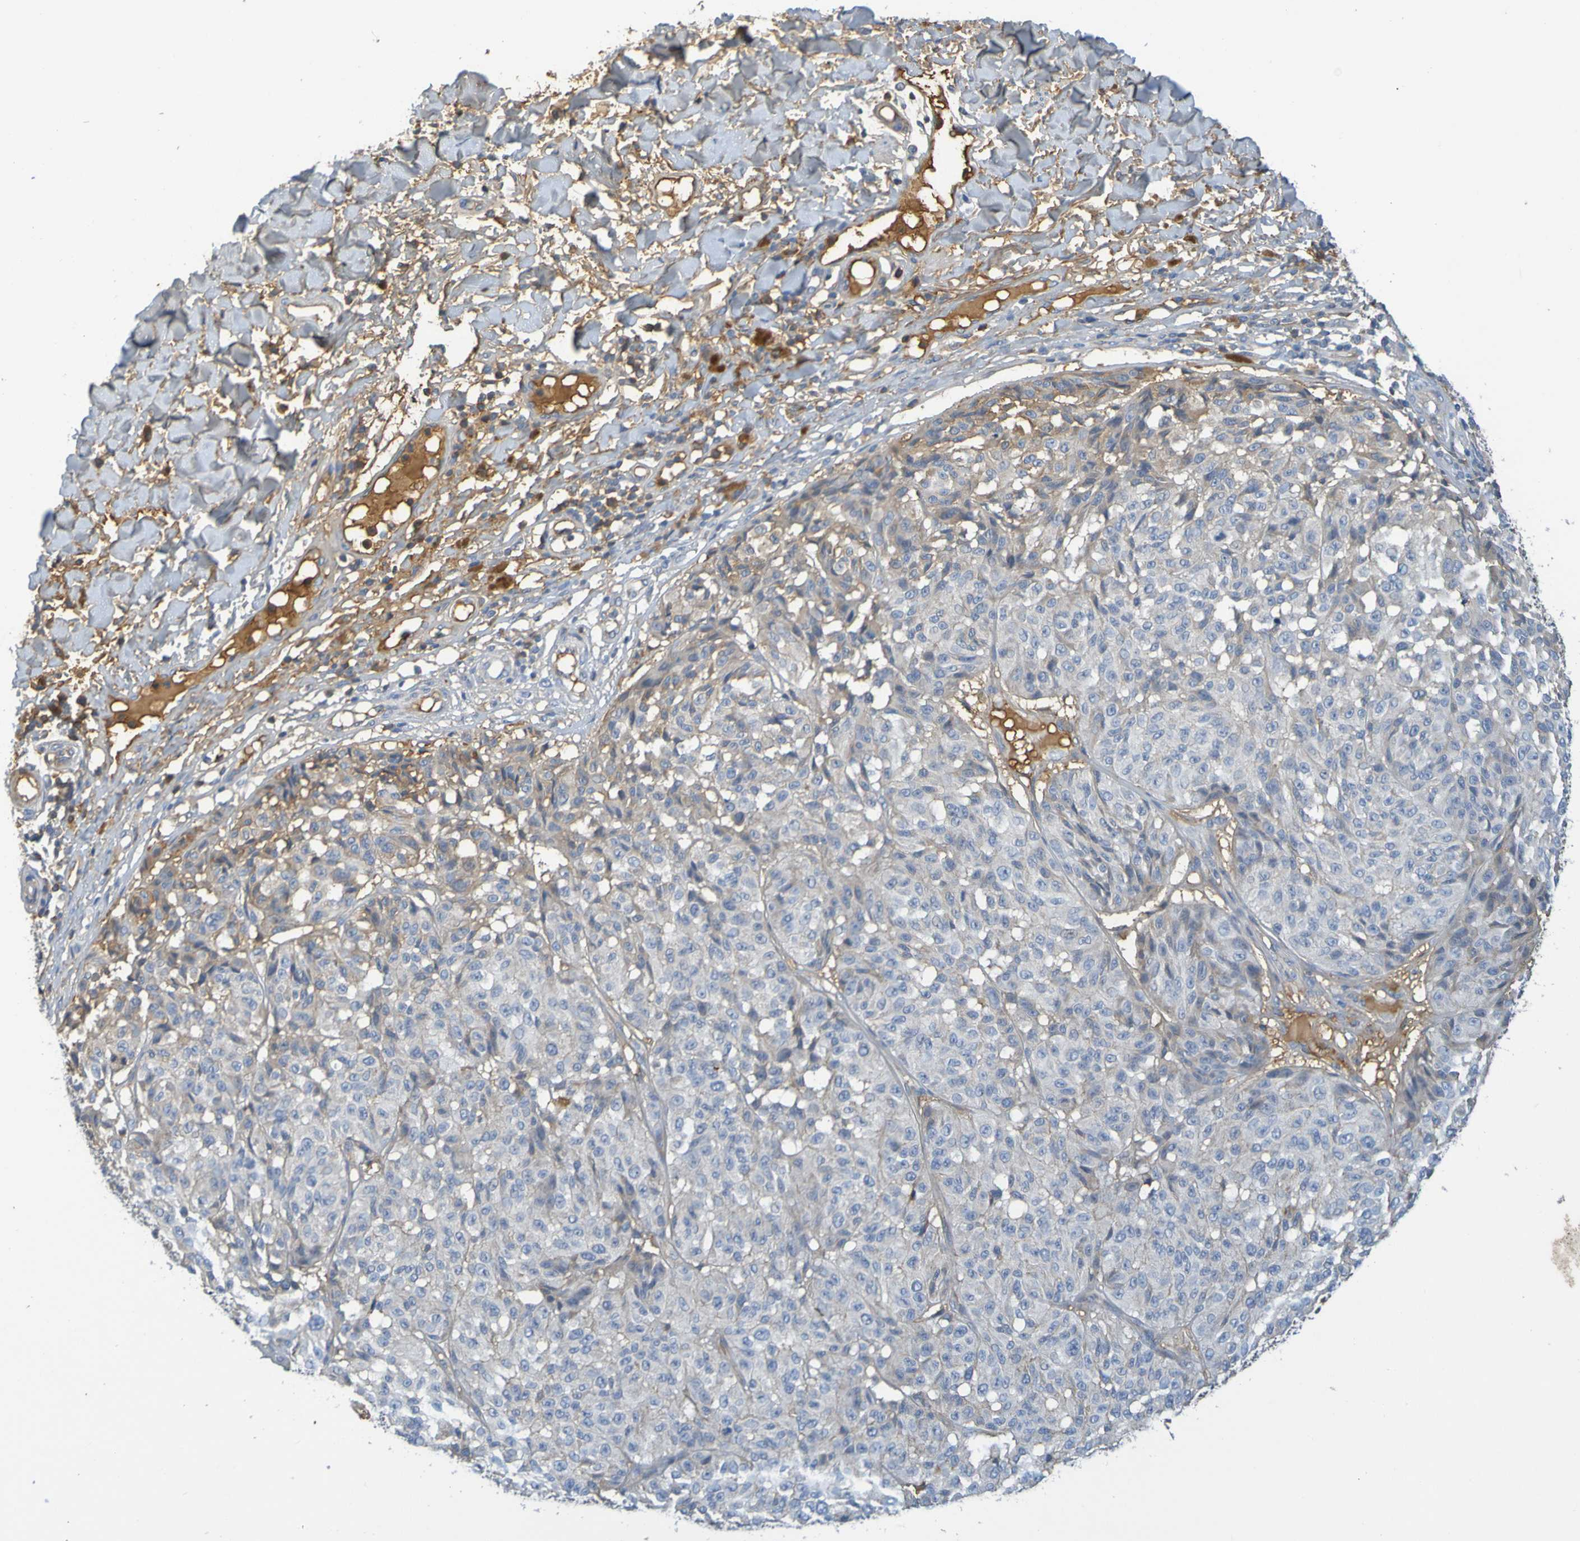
{"staining": {"intensity": "weak", "quantity": "<25%", "location": "cytoplasmic/membranous"}, "tissue": "melanoma", "cell_type": "Tumor cells", "image_type": "cancer", "snomed": [{"axis": "morphology", "description": "Malignant melanoma, NOS"}, {"axis": "topography", "description": "Skin"}], "caption": "This is an IHC image of melanoma. There is no positivity in tumor cells.", "gene": "C1QA", "patient": {"sex": "female", "age": 46}}